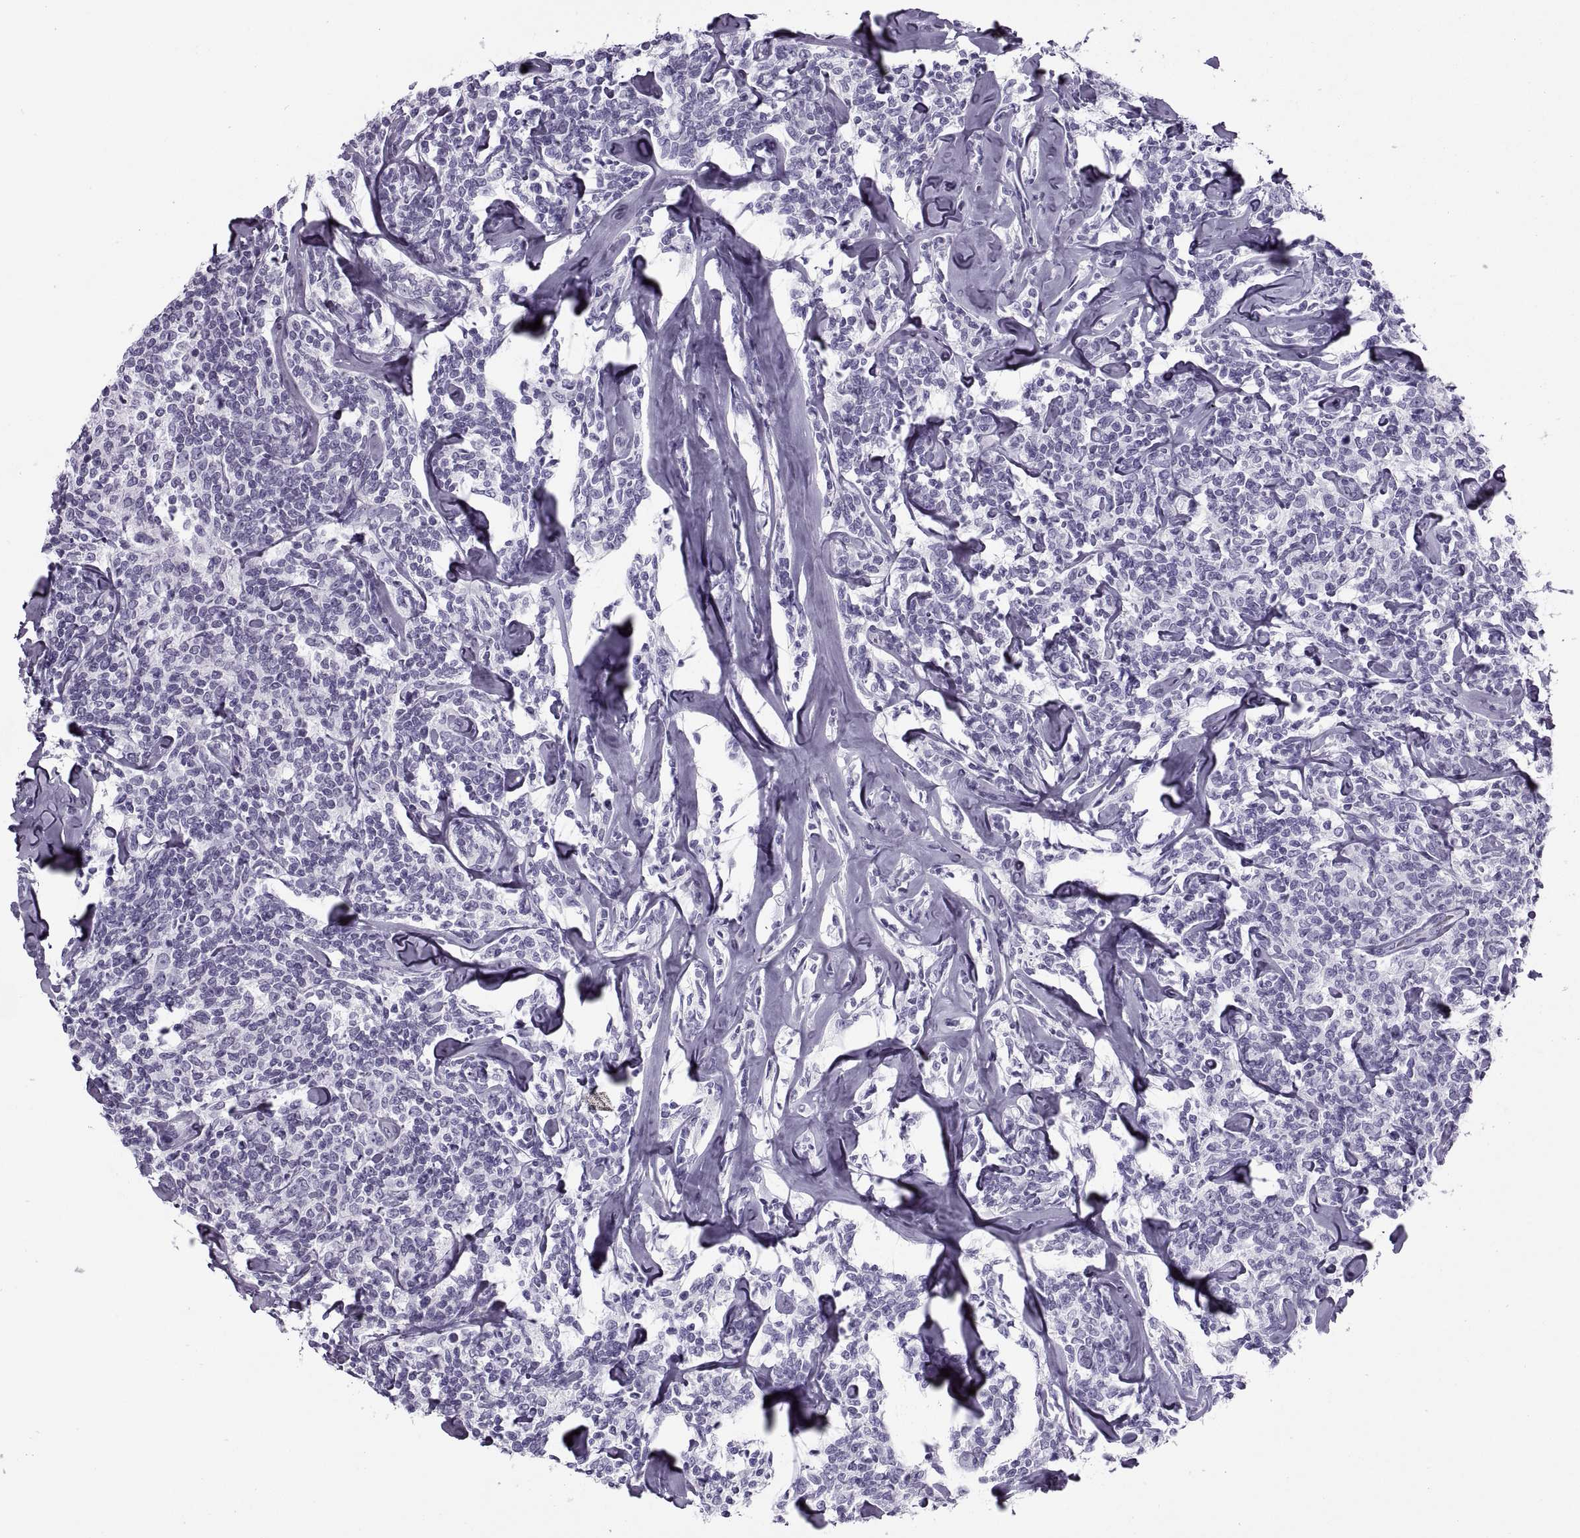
{"staining": {"intensity": "negative", "quantity": "none", "location": "none"}, "tissue": "lymphoma", "cell_type": "Tumor cells", "image_type": "cancer", "snomed": [{"axis": "morphology", "description": "Malignant lymphoma, non-Hodgkin's type, Low grade"}, {"axis": "topography", "description": "Lymph node"}], "caption": "Immunohistochemical staining of low-grade malignant lymphoma, non-Hodgkin's type exhibits no significant expression in tumor cells. (DAB (3,3'-diaminobenzidine) immunohistochemistry, high magnification).", "gene": "RLBP1", "patient": {"sex": "female", "age": 56}}